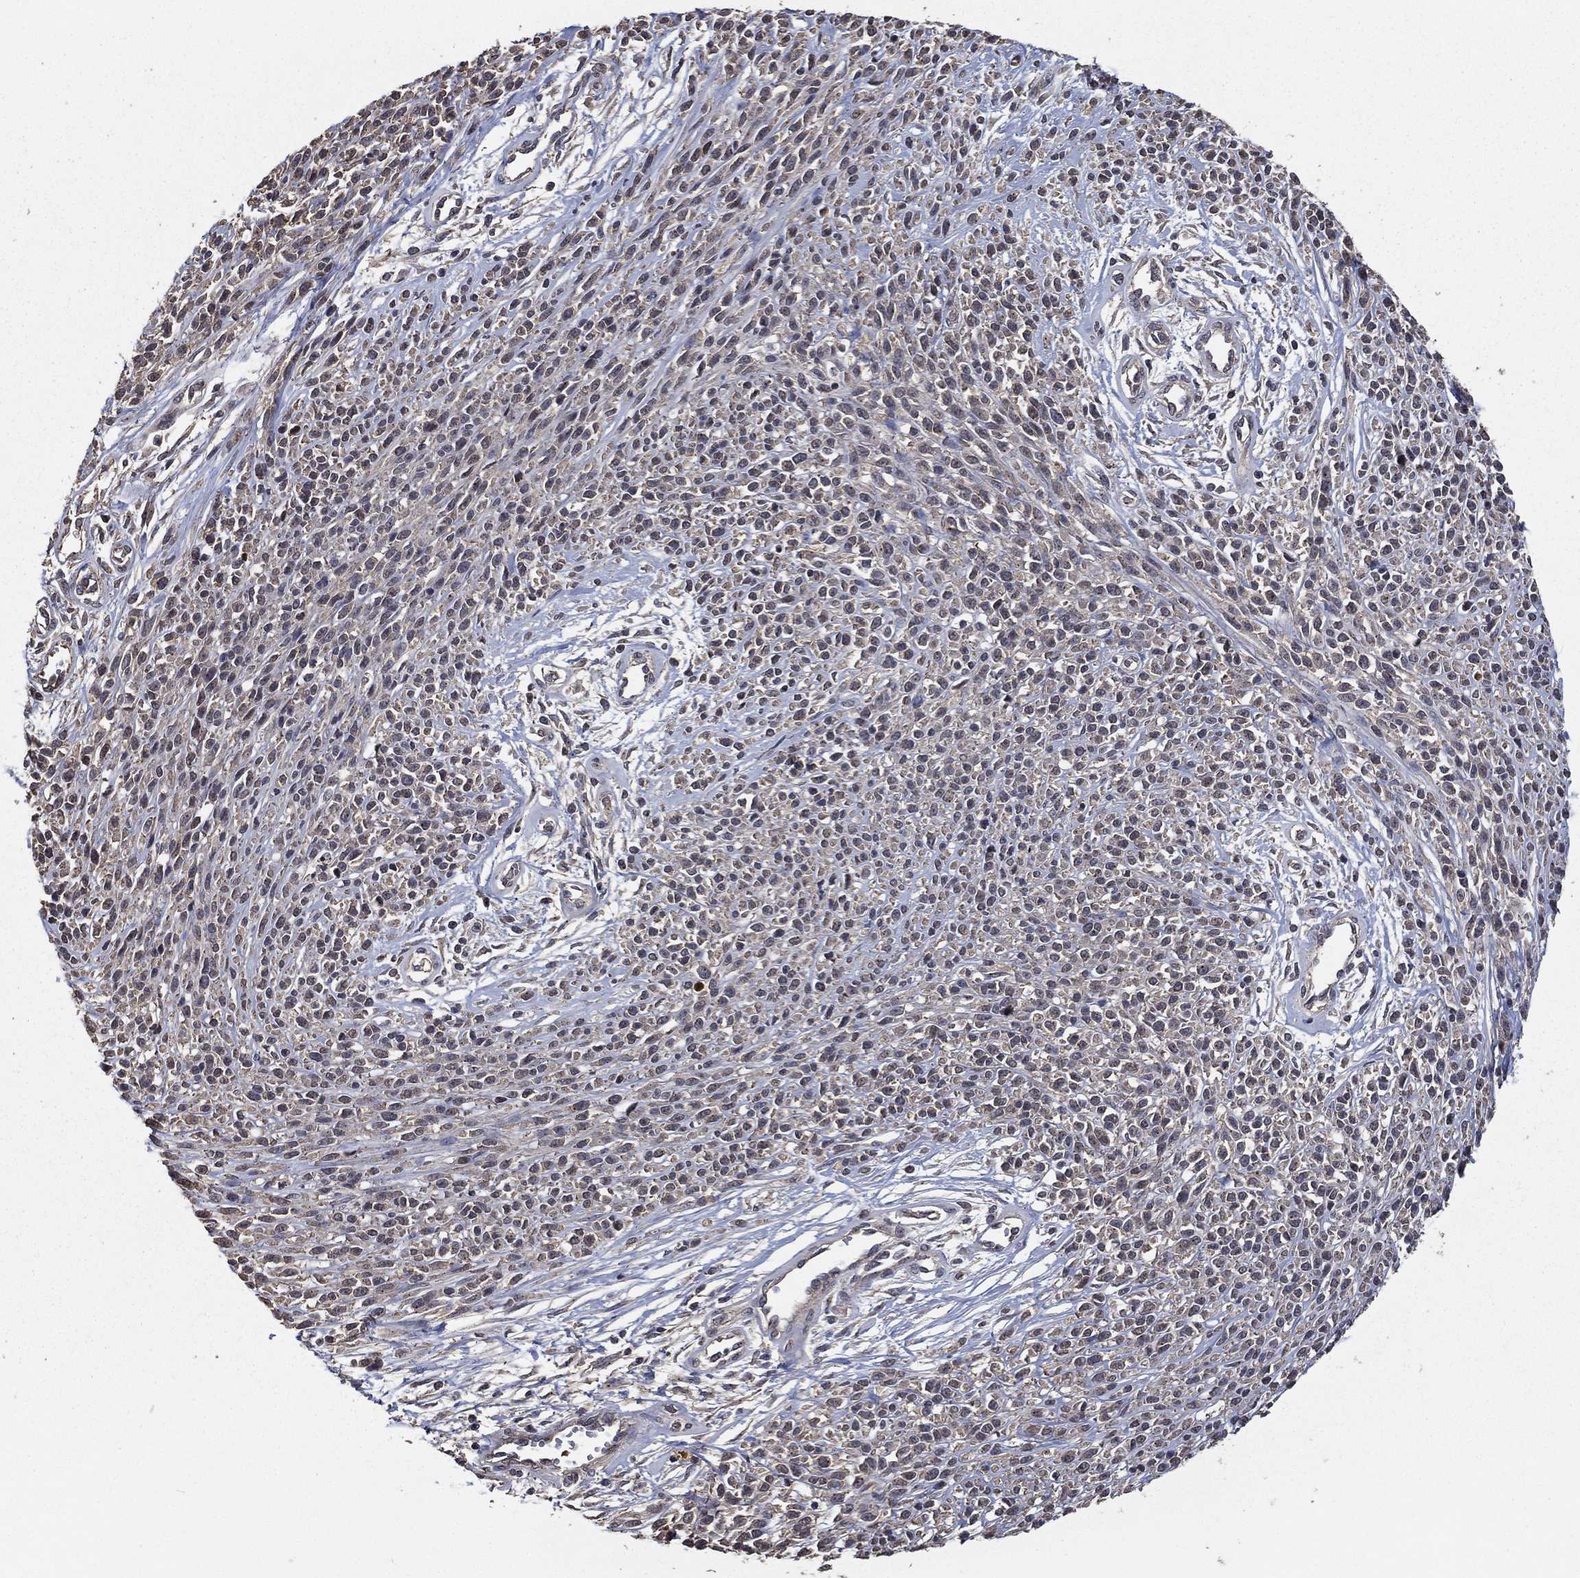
{"staining": {"intensity": "negative", "quantity": "none", "location": "none"}, "tissue": "melanoma", "cell_type": "Tumor cells", "image_type": "cancer", "snomed": [{"axis": "morphology", "description": "Malignant melanoma, NOS"}, {"axis": "topography", "description": "Skin"}, {"axis": "topography", "description": "Skin of trunk"}], "caption": "Tumor cells are negative for protein expression in human melanoma.", "gene": "PCNT", "patient": {"sex": "male", "age": 74}}